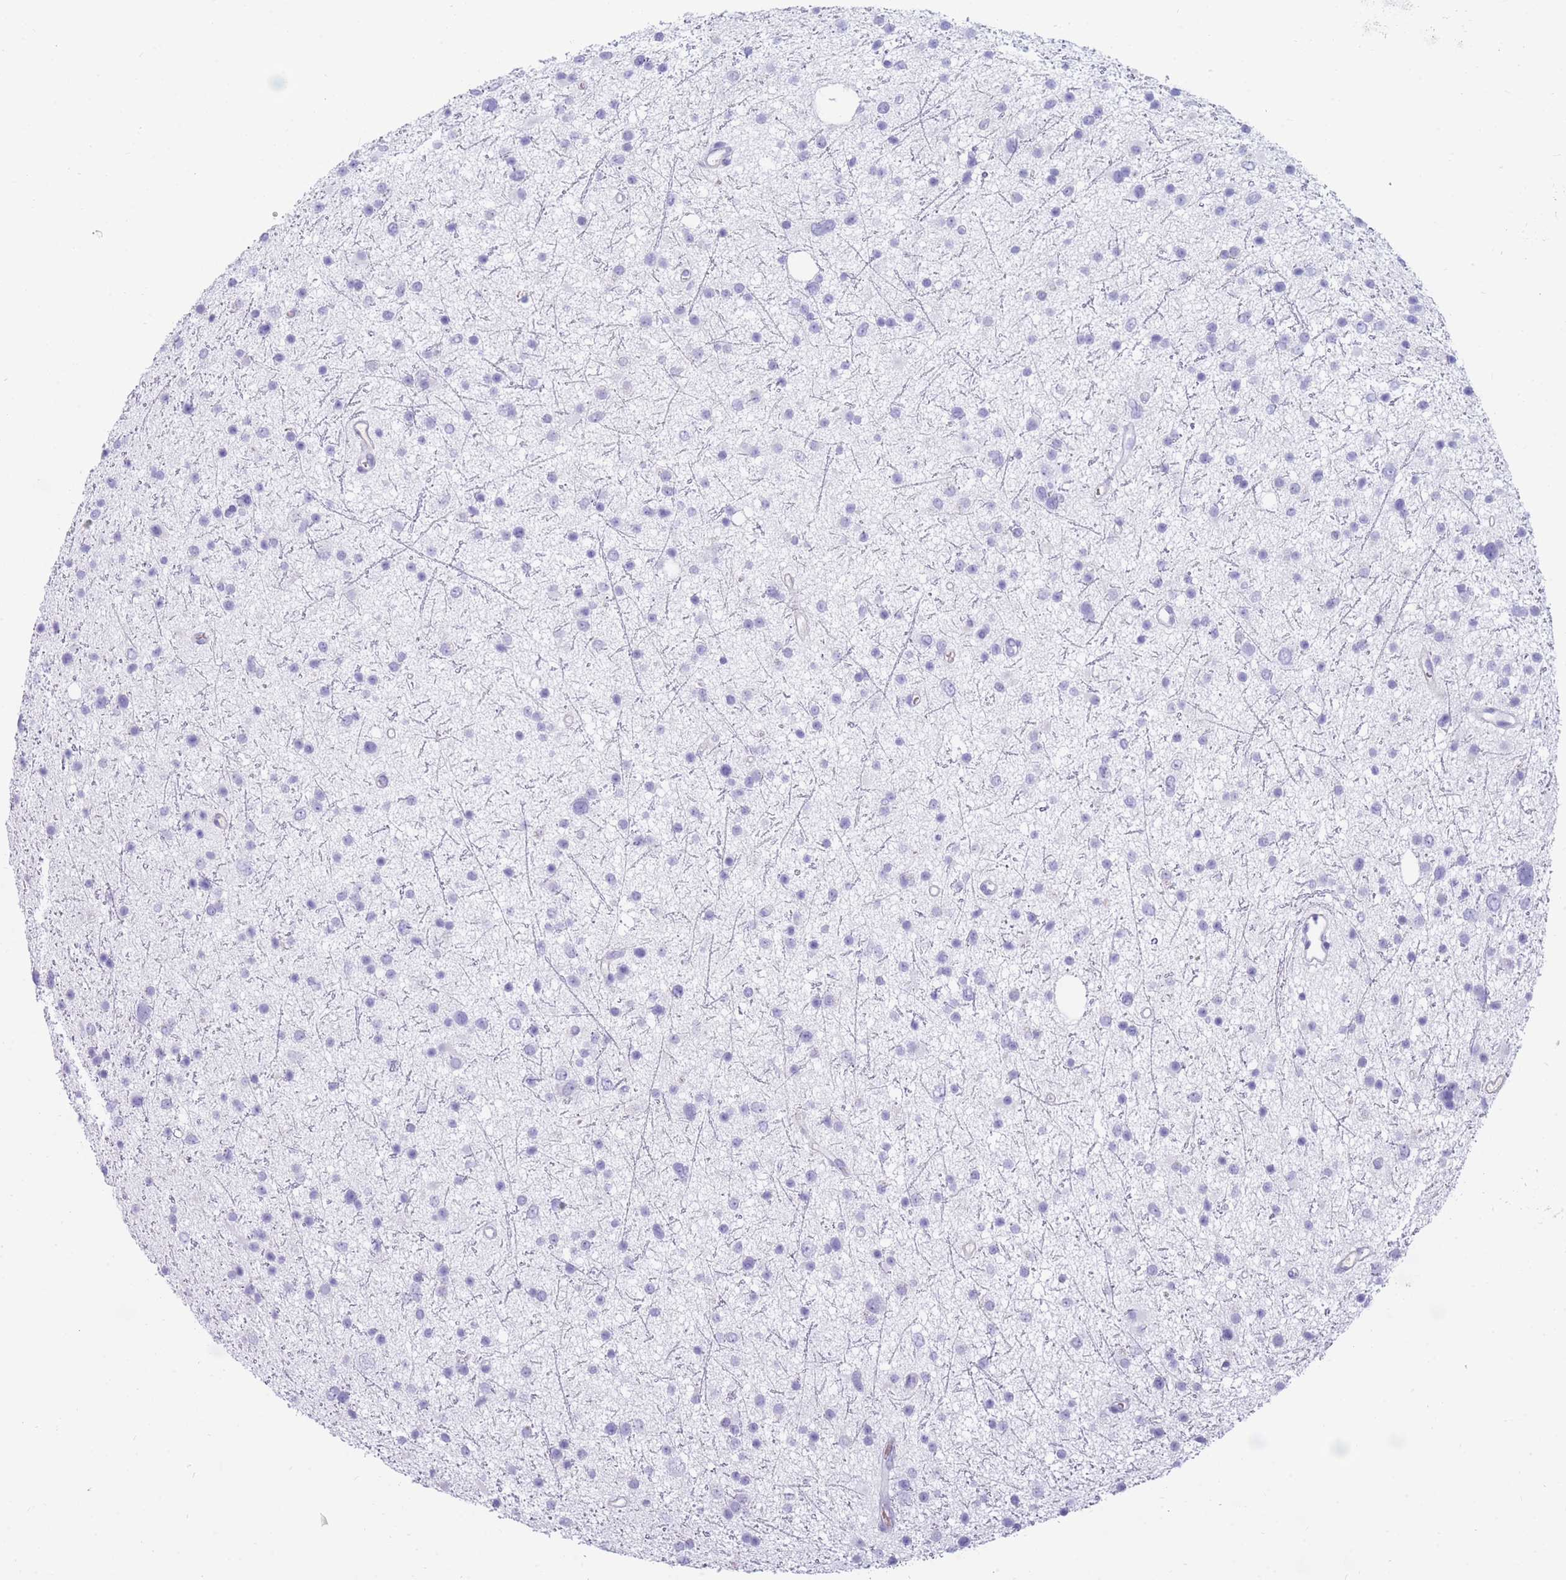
{"staining": {"intensity": "negative", "quantity": "none", "location": "none"}, "tissue": "glioma", "cell_type": "Tumor cells", "image_type": "cancer", "snomed": [{"axis": "morphology", "description": "Glioma, malignant, Low grade"}, {"axis": "topography", "description": "Cerebral cortex"}], "caption": "A histopathology image of low-grade glioma (malignant) stained for a protein exhibits no brown staining in tumor cells.", "gene": "TNFSF11", "patient": {"sex": "female", "age": 39}}